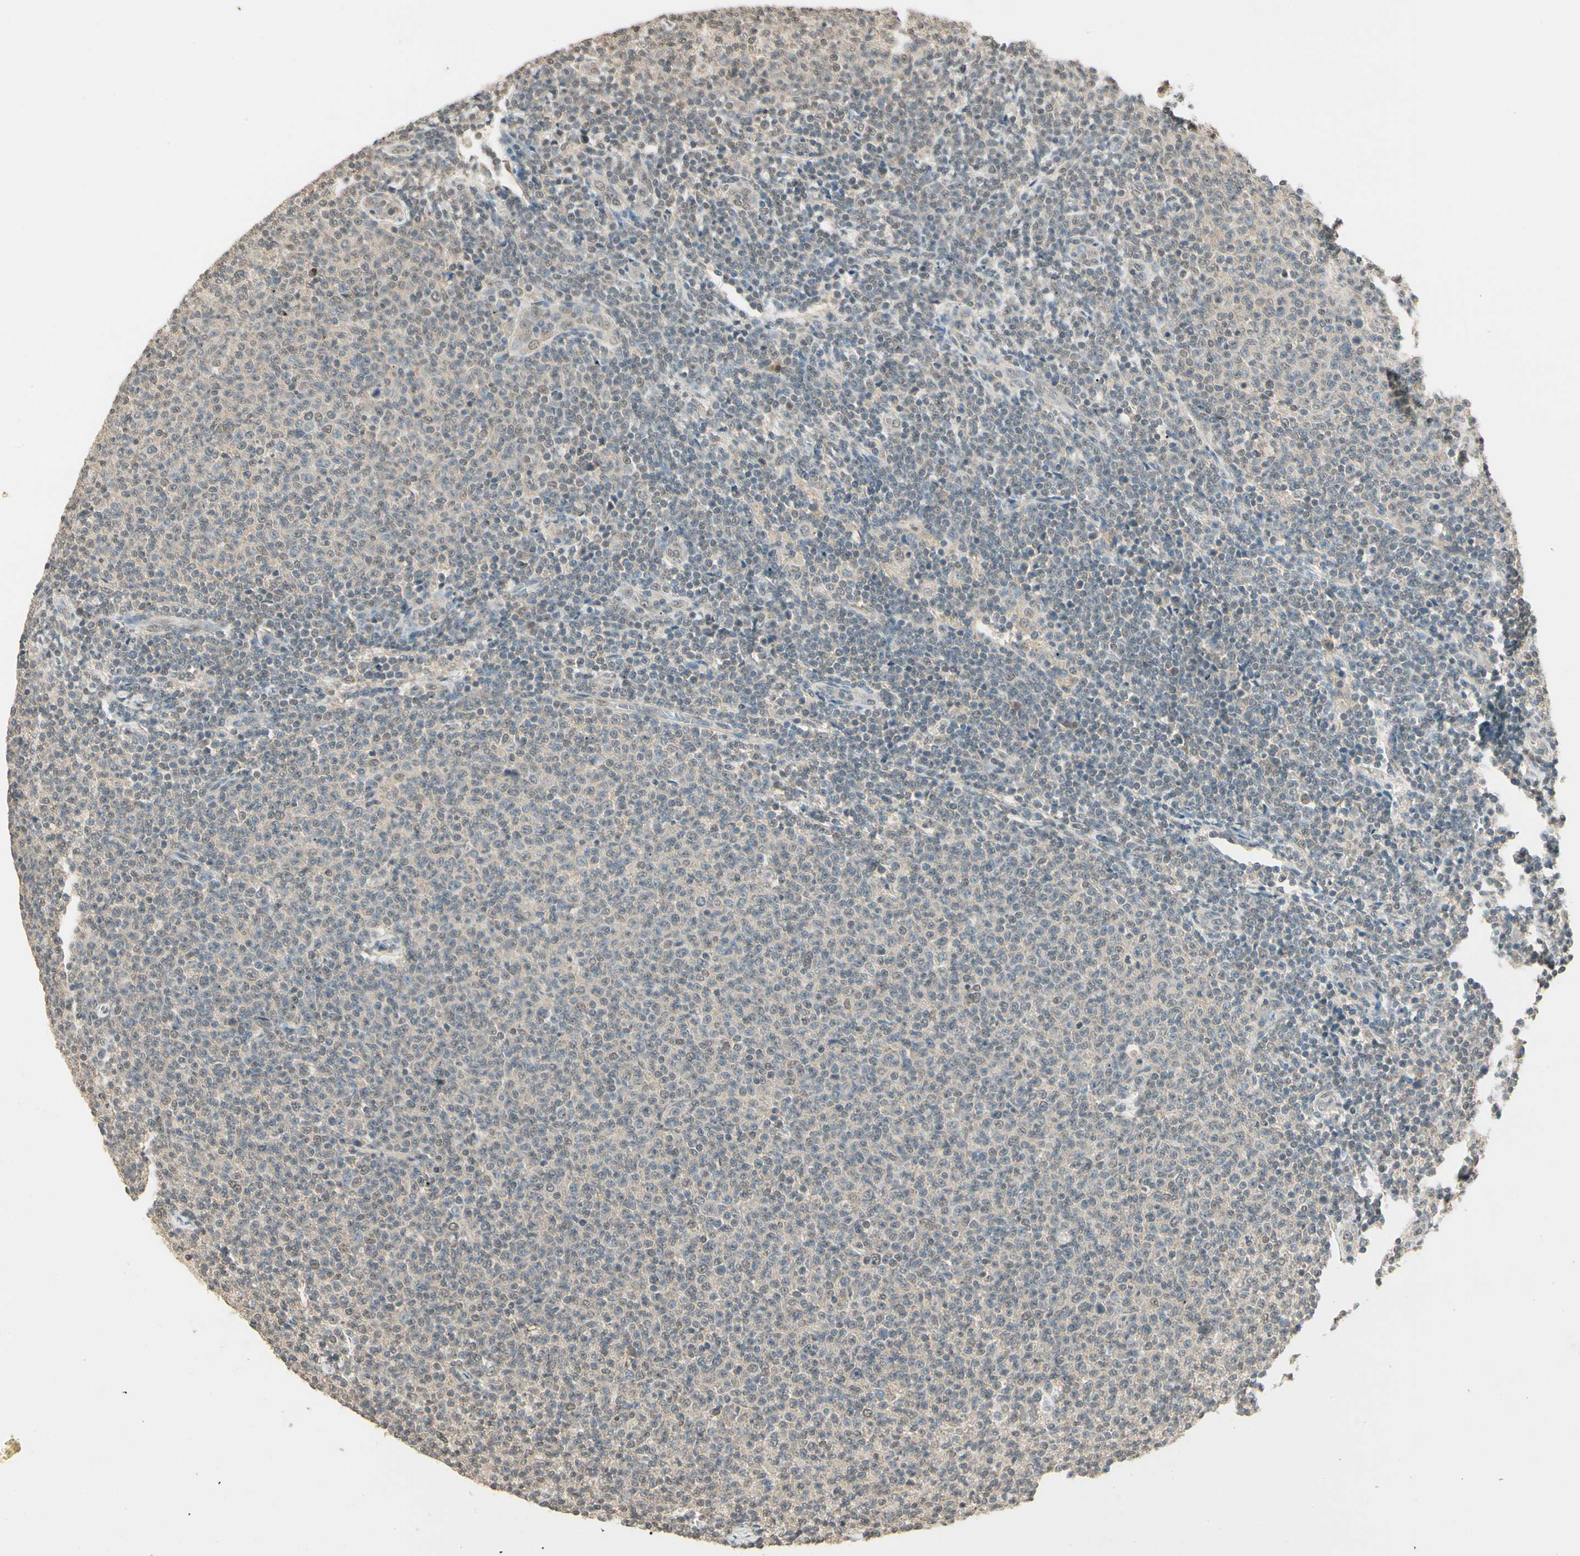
{"staining": {"intensity": "weak", "quantity": ">75%", "location": "cytoplasmic/membranous"}, "tissue": "lymphoma", "cell_type": "Tumor cells", "image_type": "cancer", "snomed": [{"axis": "morphology", "description": "Malignant lymphoma, non-Hodgkin's type, Low grade"}, {"axis": "topography", "description": "Lymph node"}], "caption": "Weak cytoplasmic/membranous staining is present in about >75% of tumor cells in lymphoma.", "gene": "SGCA", "patient": {"sex": "male", "age": 66}}